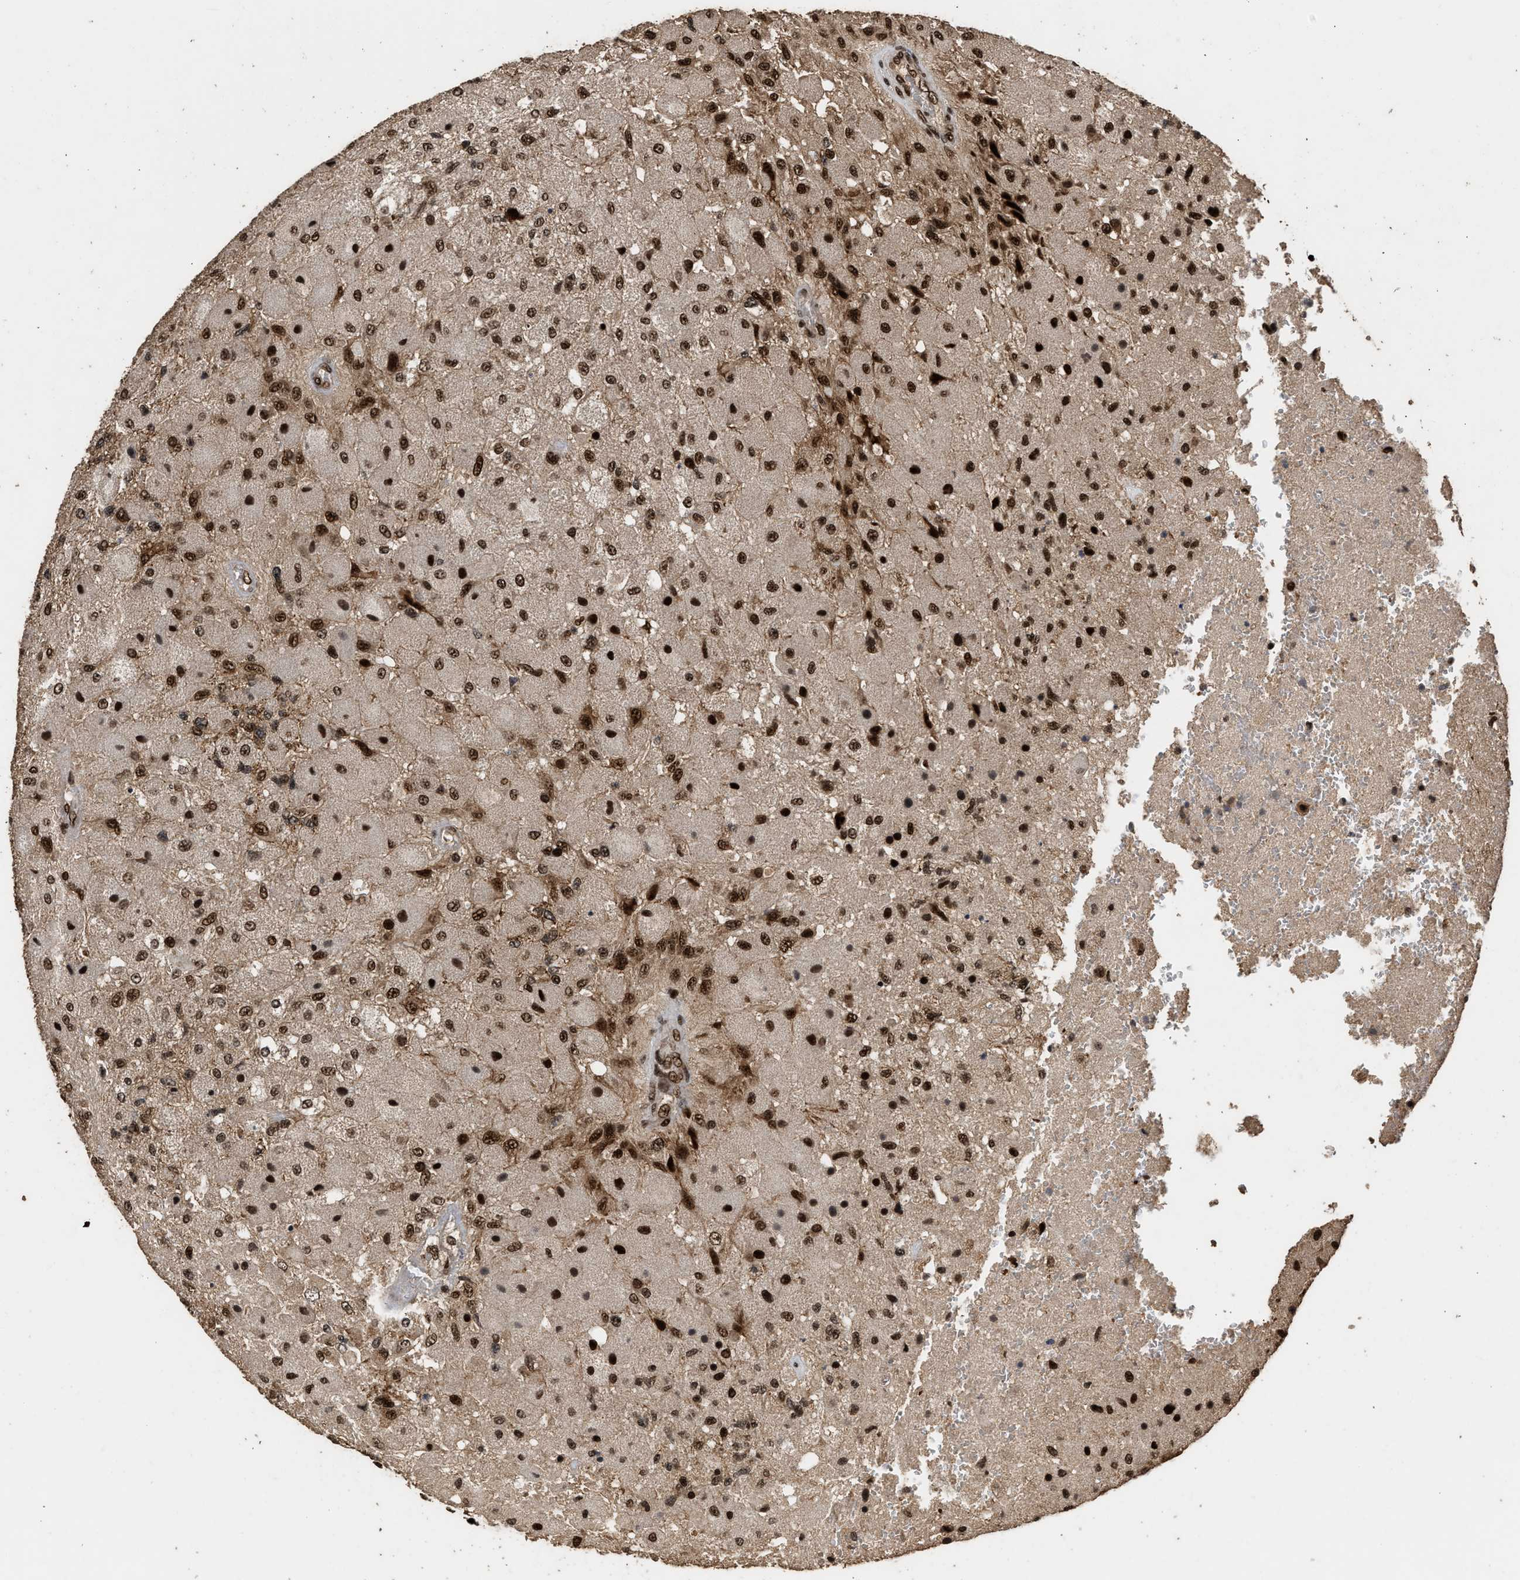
{"staining": {"intensity": "strong", "quantity": ">75%", "location": "nuclear"}, "tissue": "glioma", "cell_type": "Tumor cells", "image_type": "cancer", "snomed": [{"axis": "morphology", "description": "Normal tissue, NOS"}, {"axis": "morphology", "description": "Glioma, malignant, High grade"}, {"axis": "topography", "description": "Cerebral cortex"}], "caption": "IHC micrograph of neoplastic tissue: glioma stained using immunohistochemistry shows high levels of strong protein expression localized specifically in the nuclear of tumor cells, appearing as a nuclear brown color.", "gene": "PPP4R3B", "patient": {"sex": "male", "age": 77}}